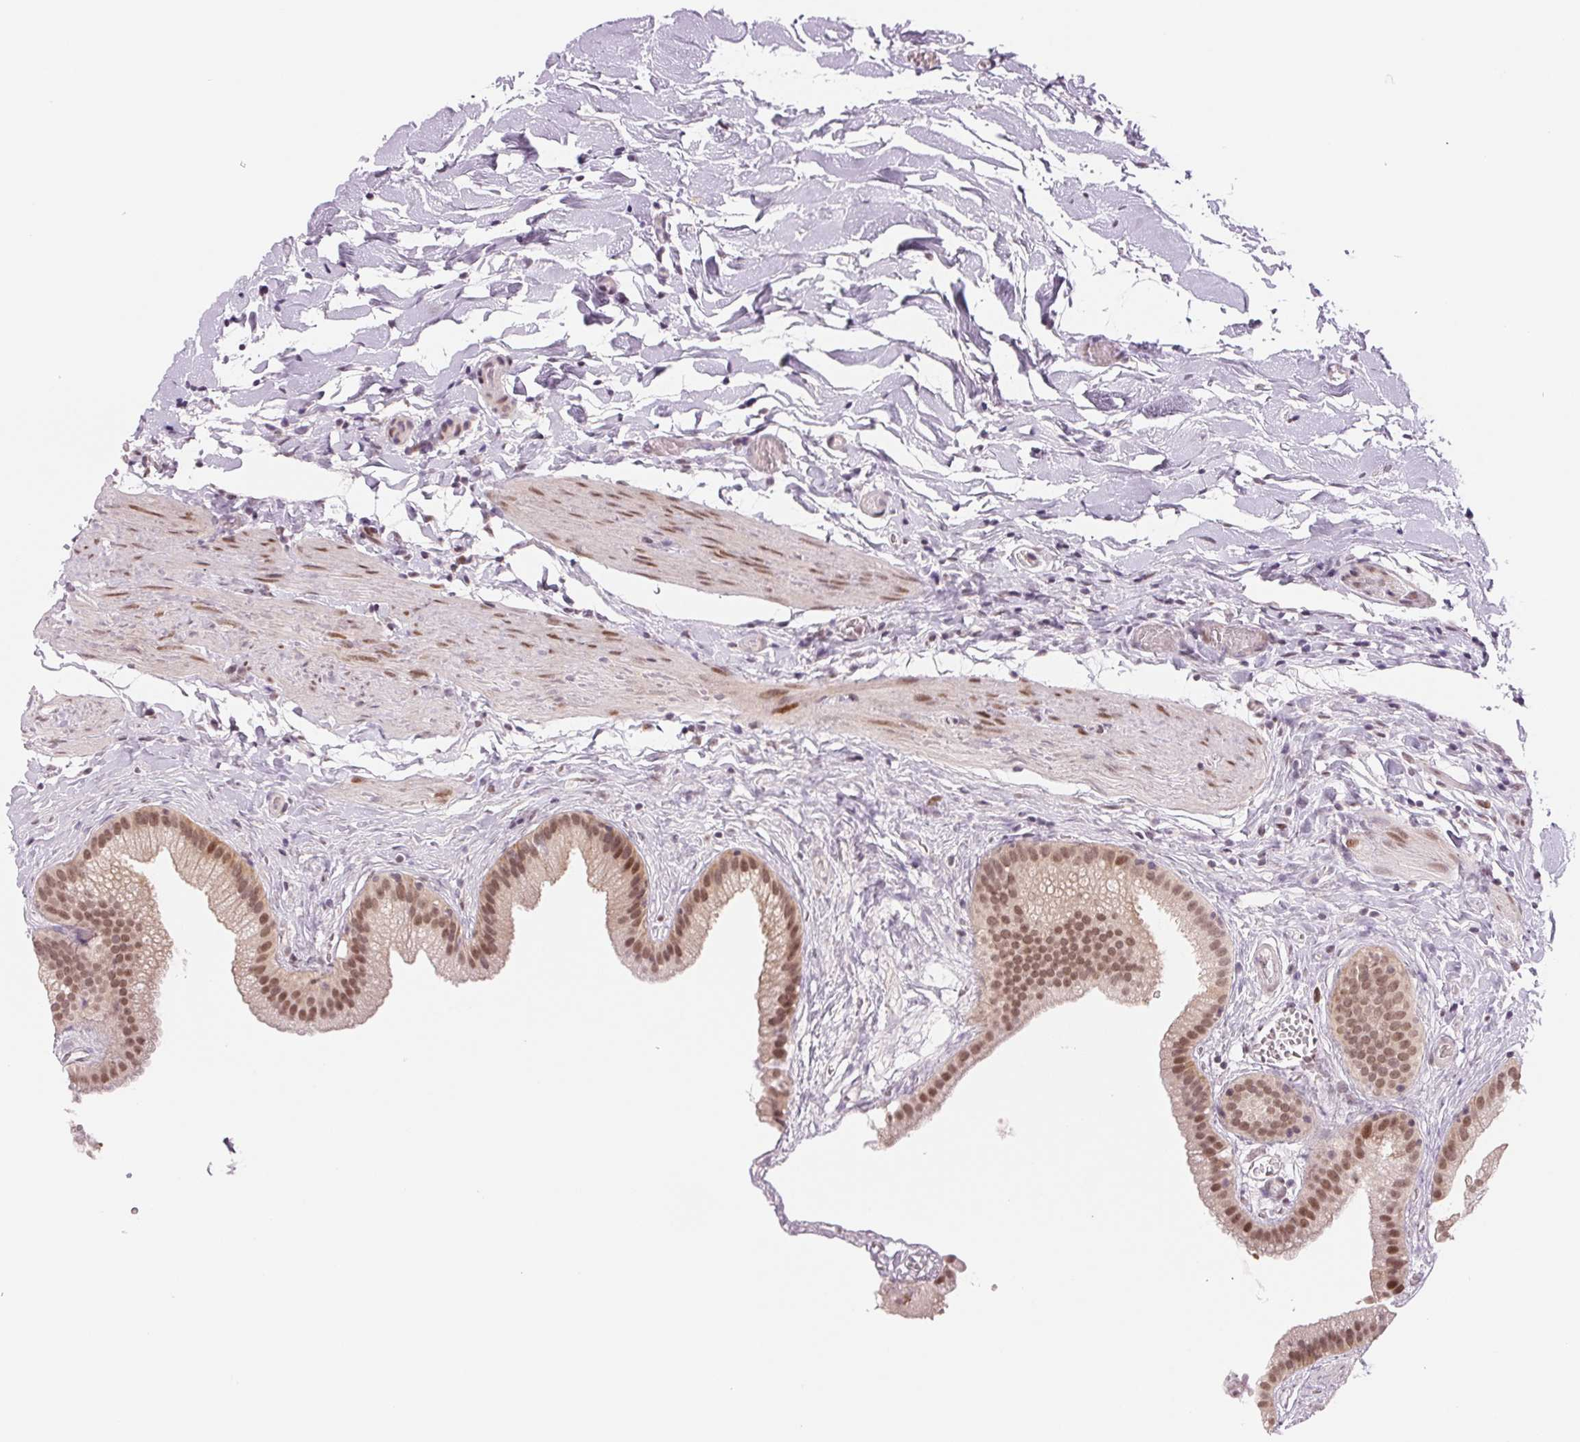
{"staining": {"intensity": "moderate", "quantity": ">75%", "location": "cytoplasmic/membranous,nuclear"}, "tissue": "gallbladder", "cell_type": "Glandular cells", "image_type": "normal", "snomed": [{"axis": "morphology", "description": "Normal tissue, NOS"}, {"axis": "topography", "description": "Gallbladder"}], "caption": "IHC (DAB) staining of benign human gallbladder shows moderate cytoplasmic/membranous,nuclear protein staining in about >75% of glandular cells.", "gene": "DNAJB6", "patient": {"sex": "female", "age": 63}}